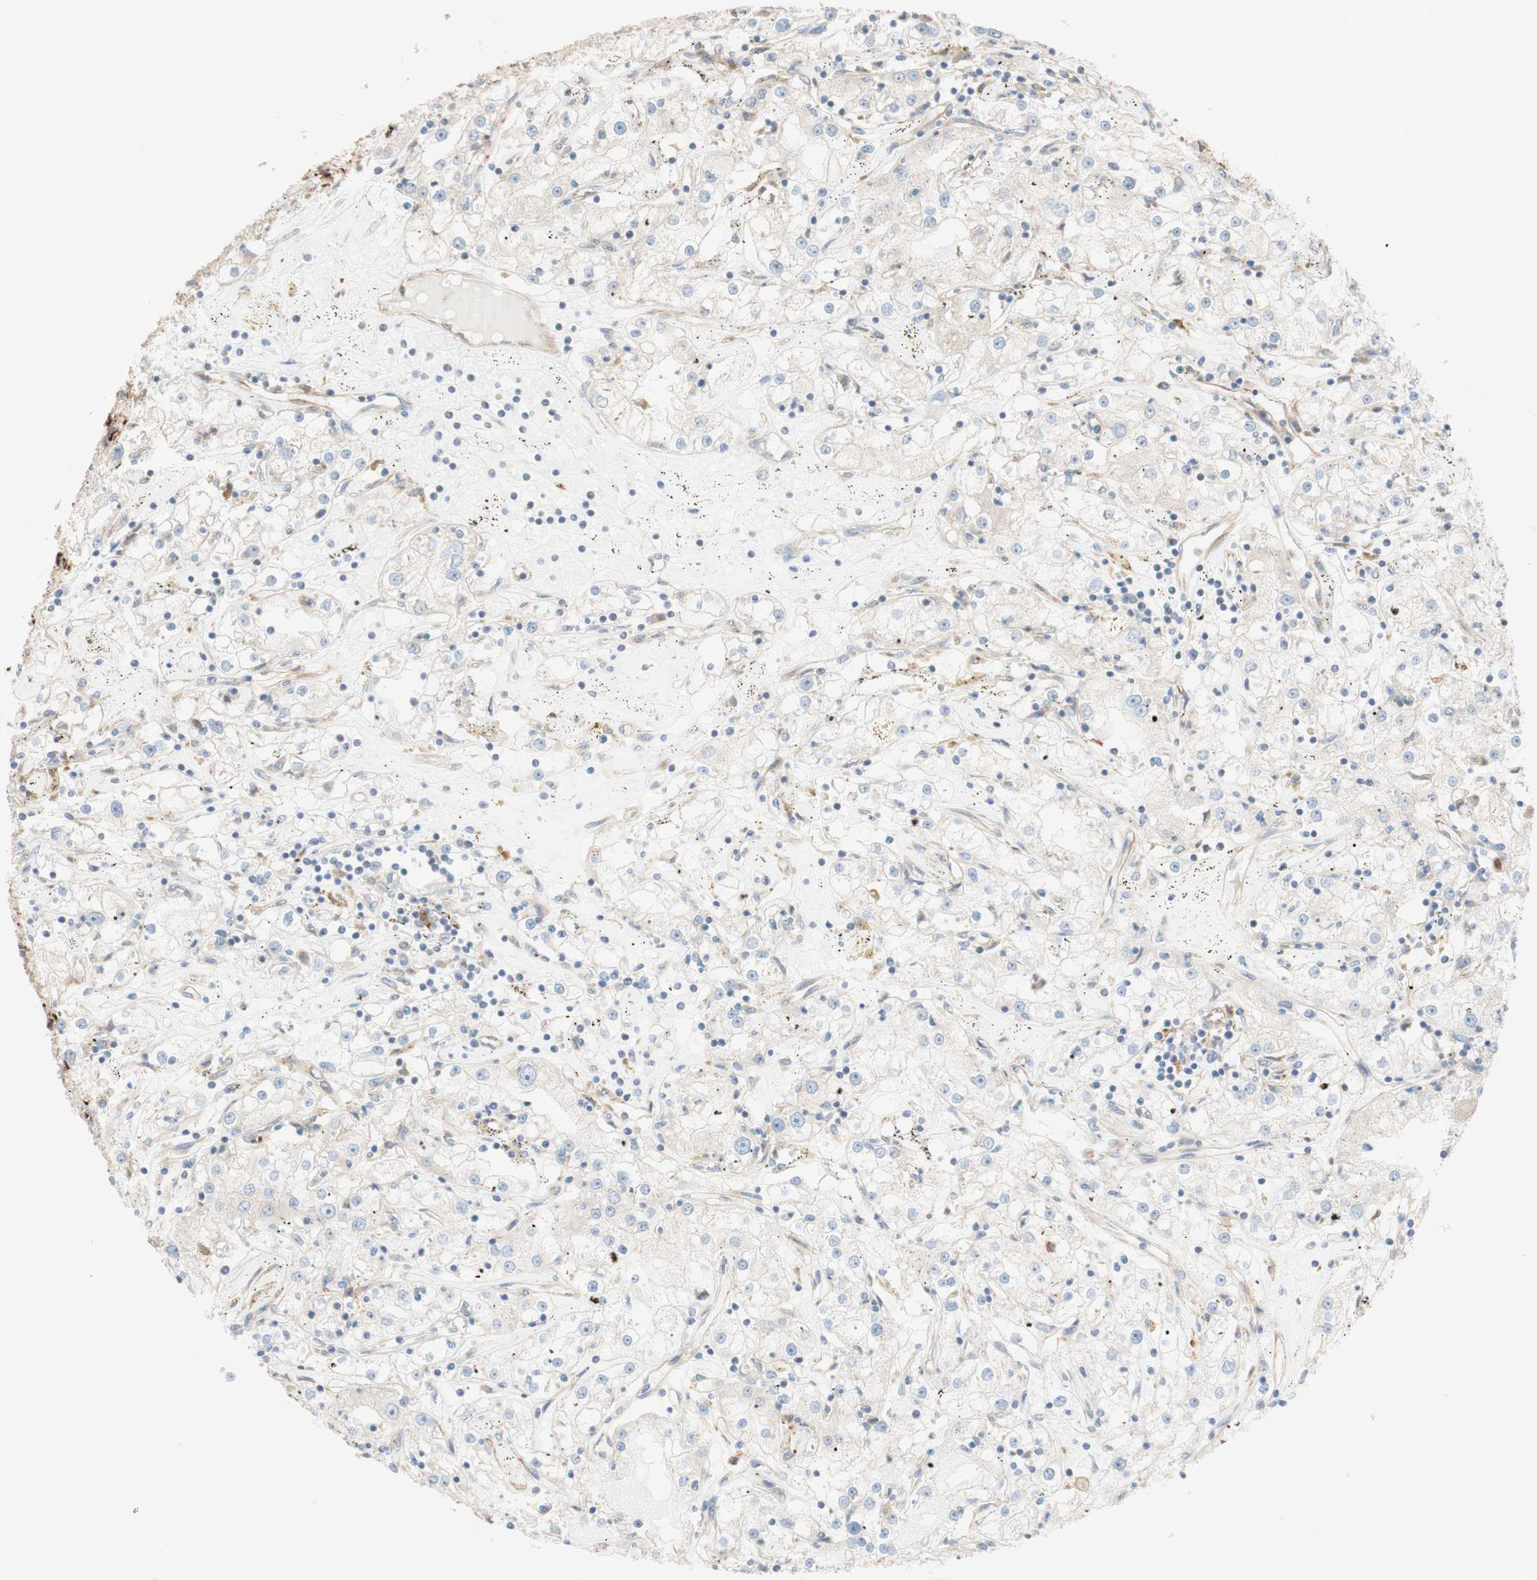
{"staining": {"intensity": "weak", "quantity": ">75%", "location": "cytoplasmic/membranous"}, "tissue": "renal cancer", "cell_type": "Tumor cells", "image_type": "cancer", "snomed": [{"axis": "morphology", "description": "Adenocarcinoma, NOS"}, {"axis": "topography", "description": "Kidney"}], "caption": "There is low levels of weak cytoplasmic/membranous staining in tumor cells of renal adenocarcinoma, as demonstrated by immunohistochemical staining (brown color).", "gene": "C1orf43", "patient": {"sex": "male", "age": 56}}